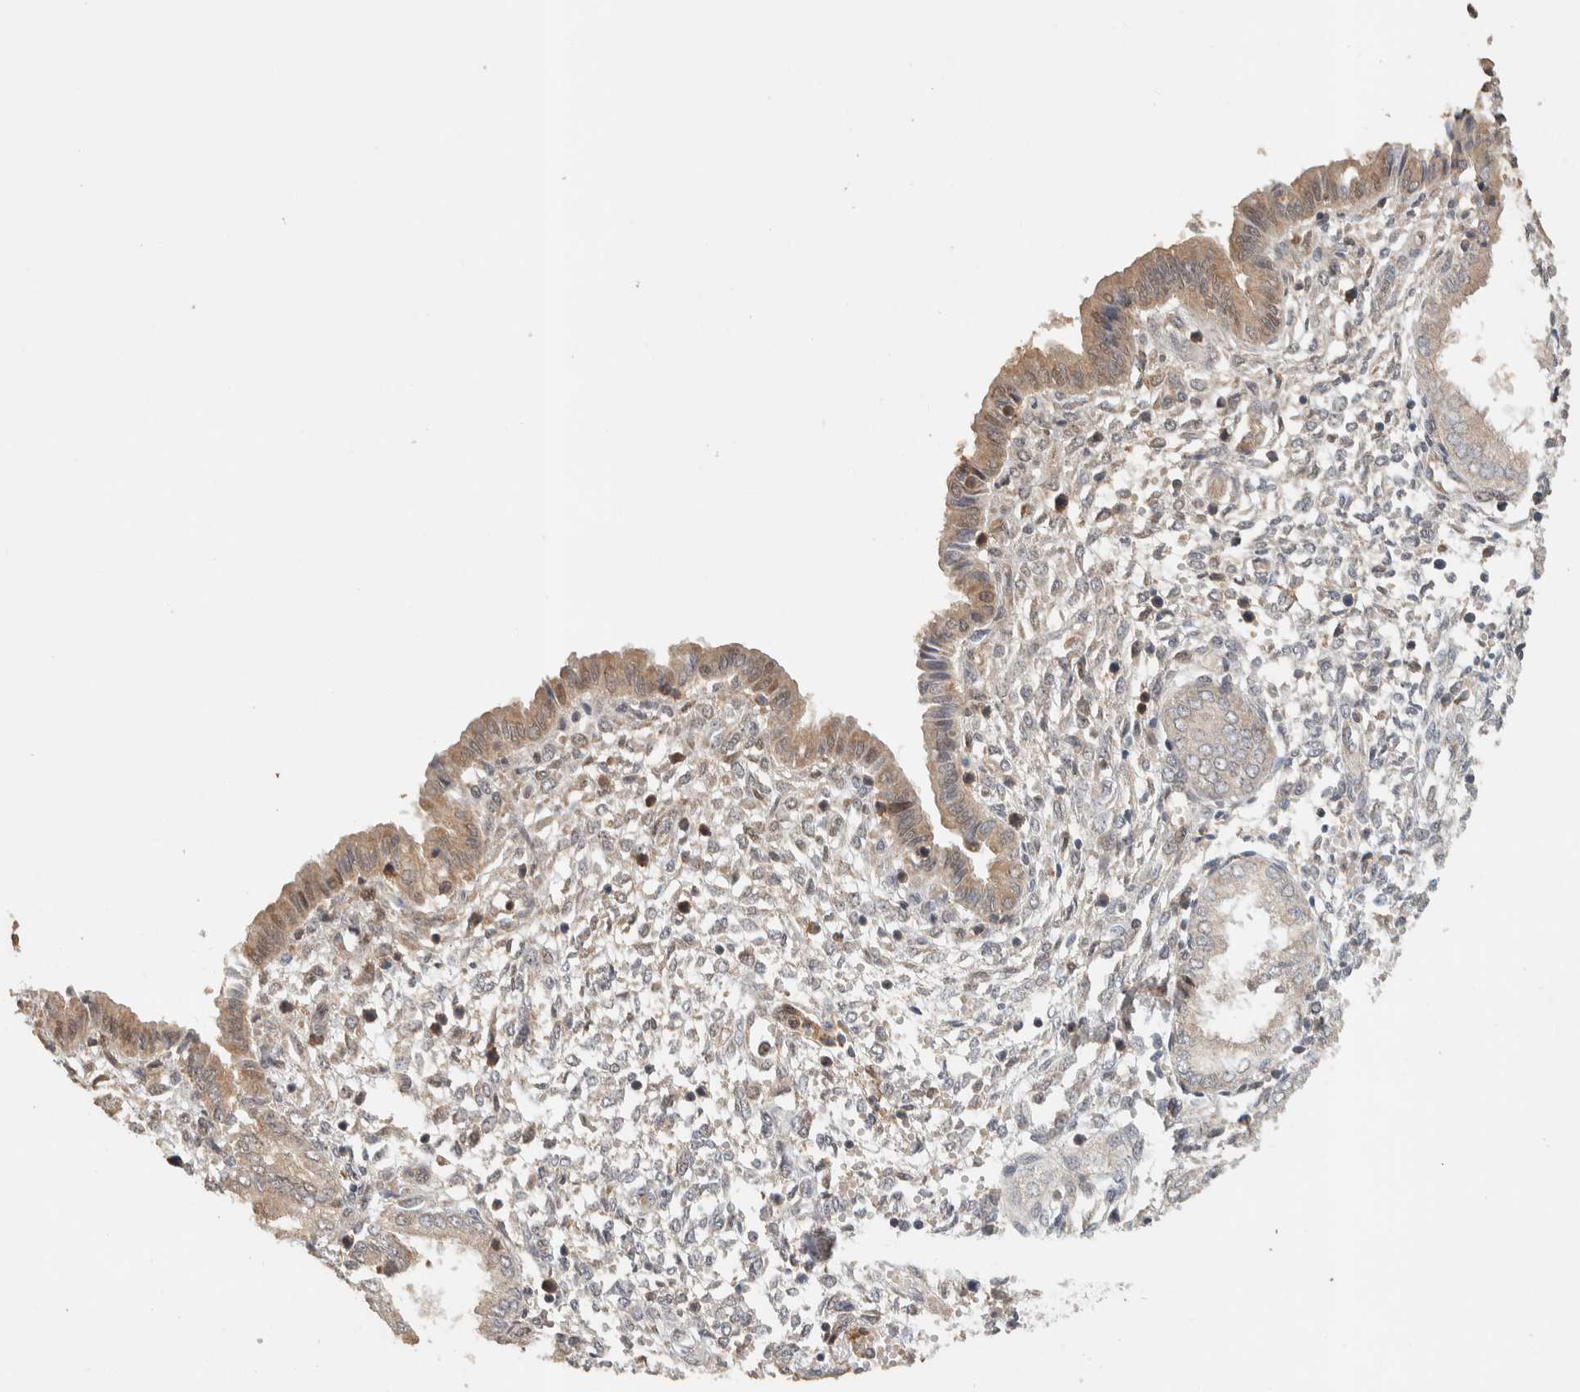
{"staining": {"intensity": "weak", "quantity": "<25%", "location": "cytoplasmic/membranous"}, "tissue": "endometrium", "cell_type": "Cells in endometrial stroma", "image_type": "normal", "snomed": [{"axis": "morphology", "description": "Normal tissue, NOS"}, {"axis": "topography", "description": "Endometrium"}], "caption": "IHC photomicrograph of benign human endometrium stained for a protein (brown), which demonstrates no positivity in cells in endometrial stroma.", "gene": "ADSS2", "patient": {"sex": "female", "age": 33}}